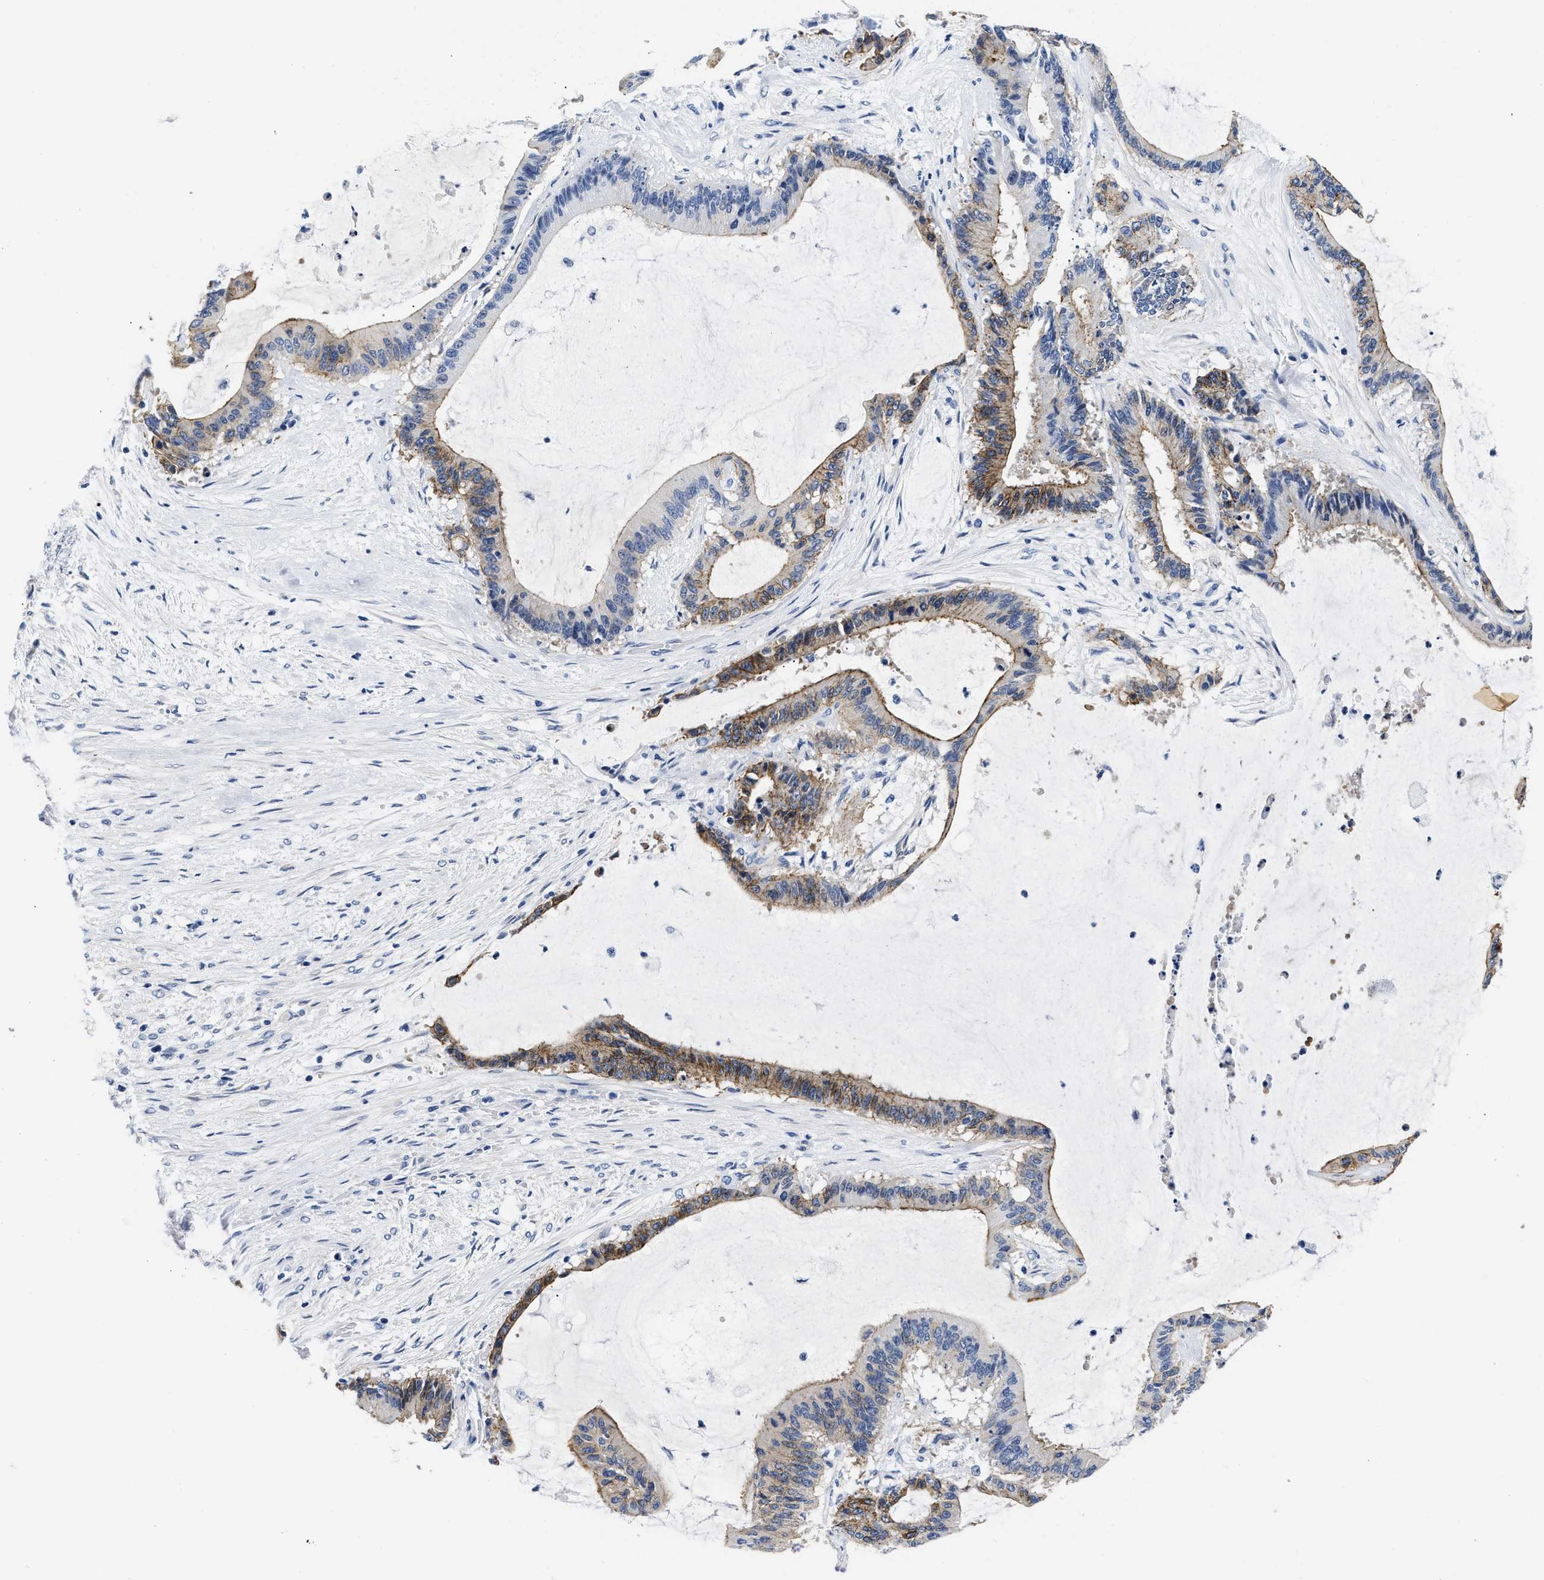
{"staining": {"intensity": "moderate", "quantity": "25%-75%", "location": "cytoplasmic/membranous"}, "tissue": "liver cancer", "cell_type": "Tumor cells", "image_type": "cancer", "snomed": [{"axis": "morphology", "description": "Cholangiocarcinoma"}, {"axis": "topography", "description": "Liver"}], "caption": "Protein analysis of liver cancer (cholangiocarcinoma) tissue demonstrates moderate cytoplasmic/membranous positivity in about 25%-75% of tumor cells.", "gene": "TRIM29", "patient": {"sex": "female", "age": 73}}